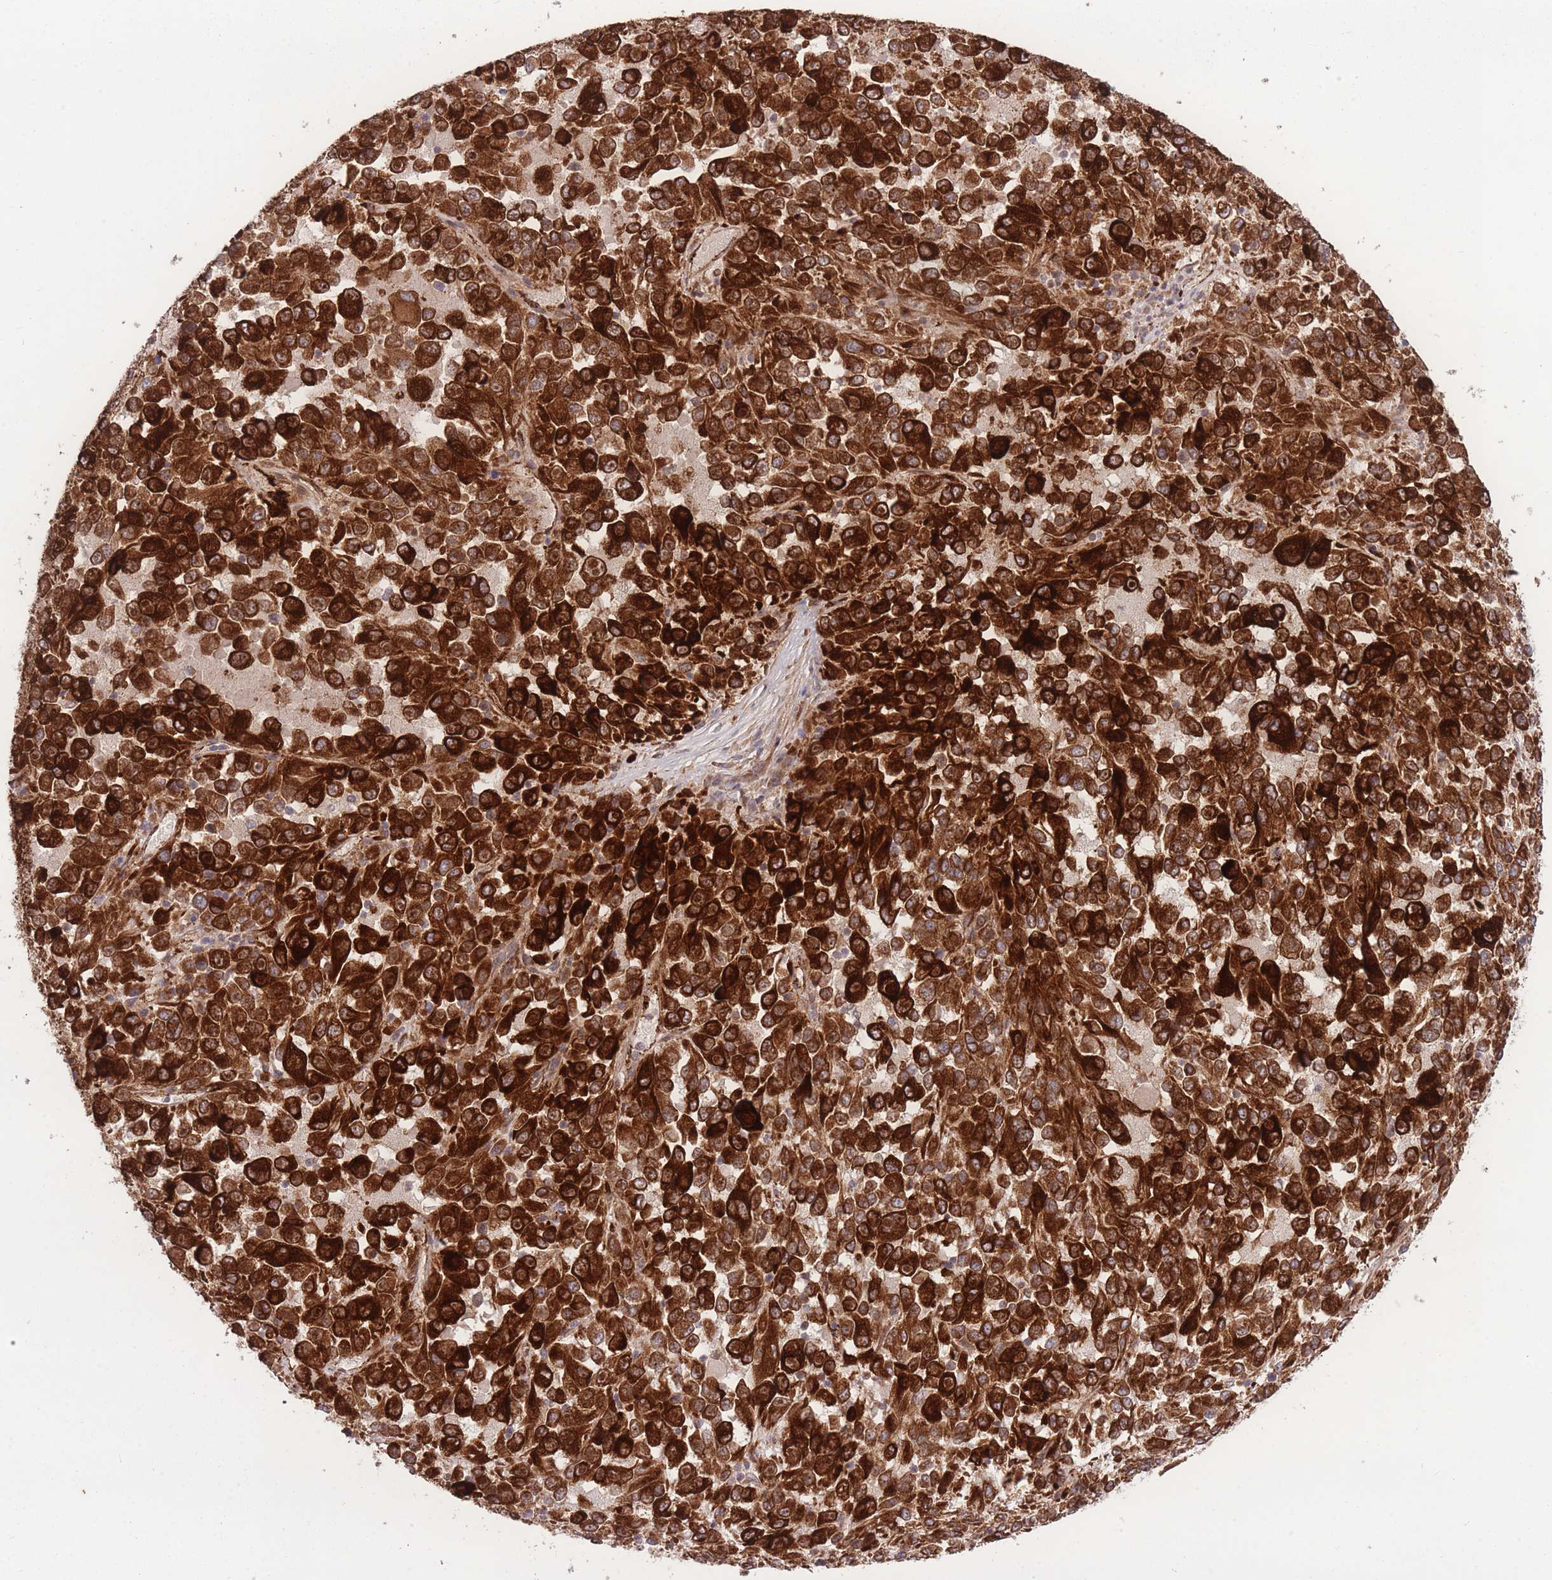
{"staining": {"intensity": "strong", "quantity": ">75%", "location": "cytoplasmic/membranous"}, "tissue": "melanoma", "cell_type": "Tumor cells", "image_type": "cancer", "snomed": [{"axis": "morphology", "description": "Malignant melanoma, Metastatic site"}, {"axis": "topography", "description": "Lung"}], "caption": "This photomicrograph displays immunohistochemistry (IHC) staining of human malignant melanoma (metastatic site), with high strong cytoplasmic/membranous staining in approximately >75% of tumor cells.", "gene": "CISH", "patient": {"sex": "male", "age": 64}}